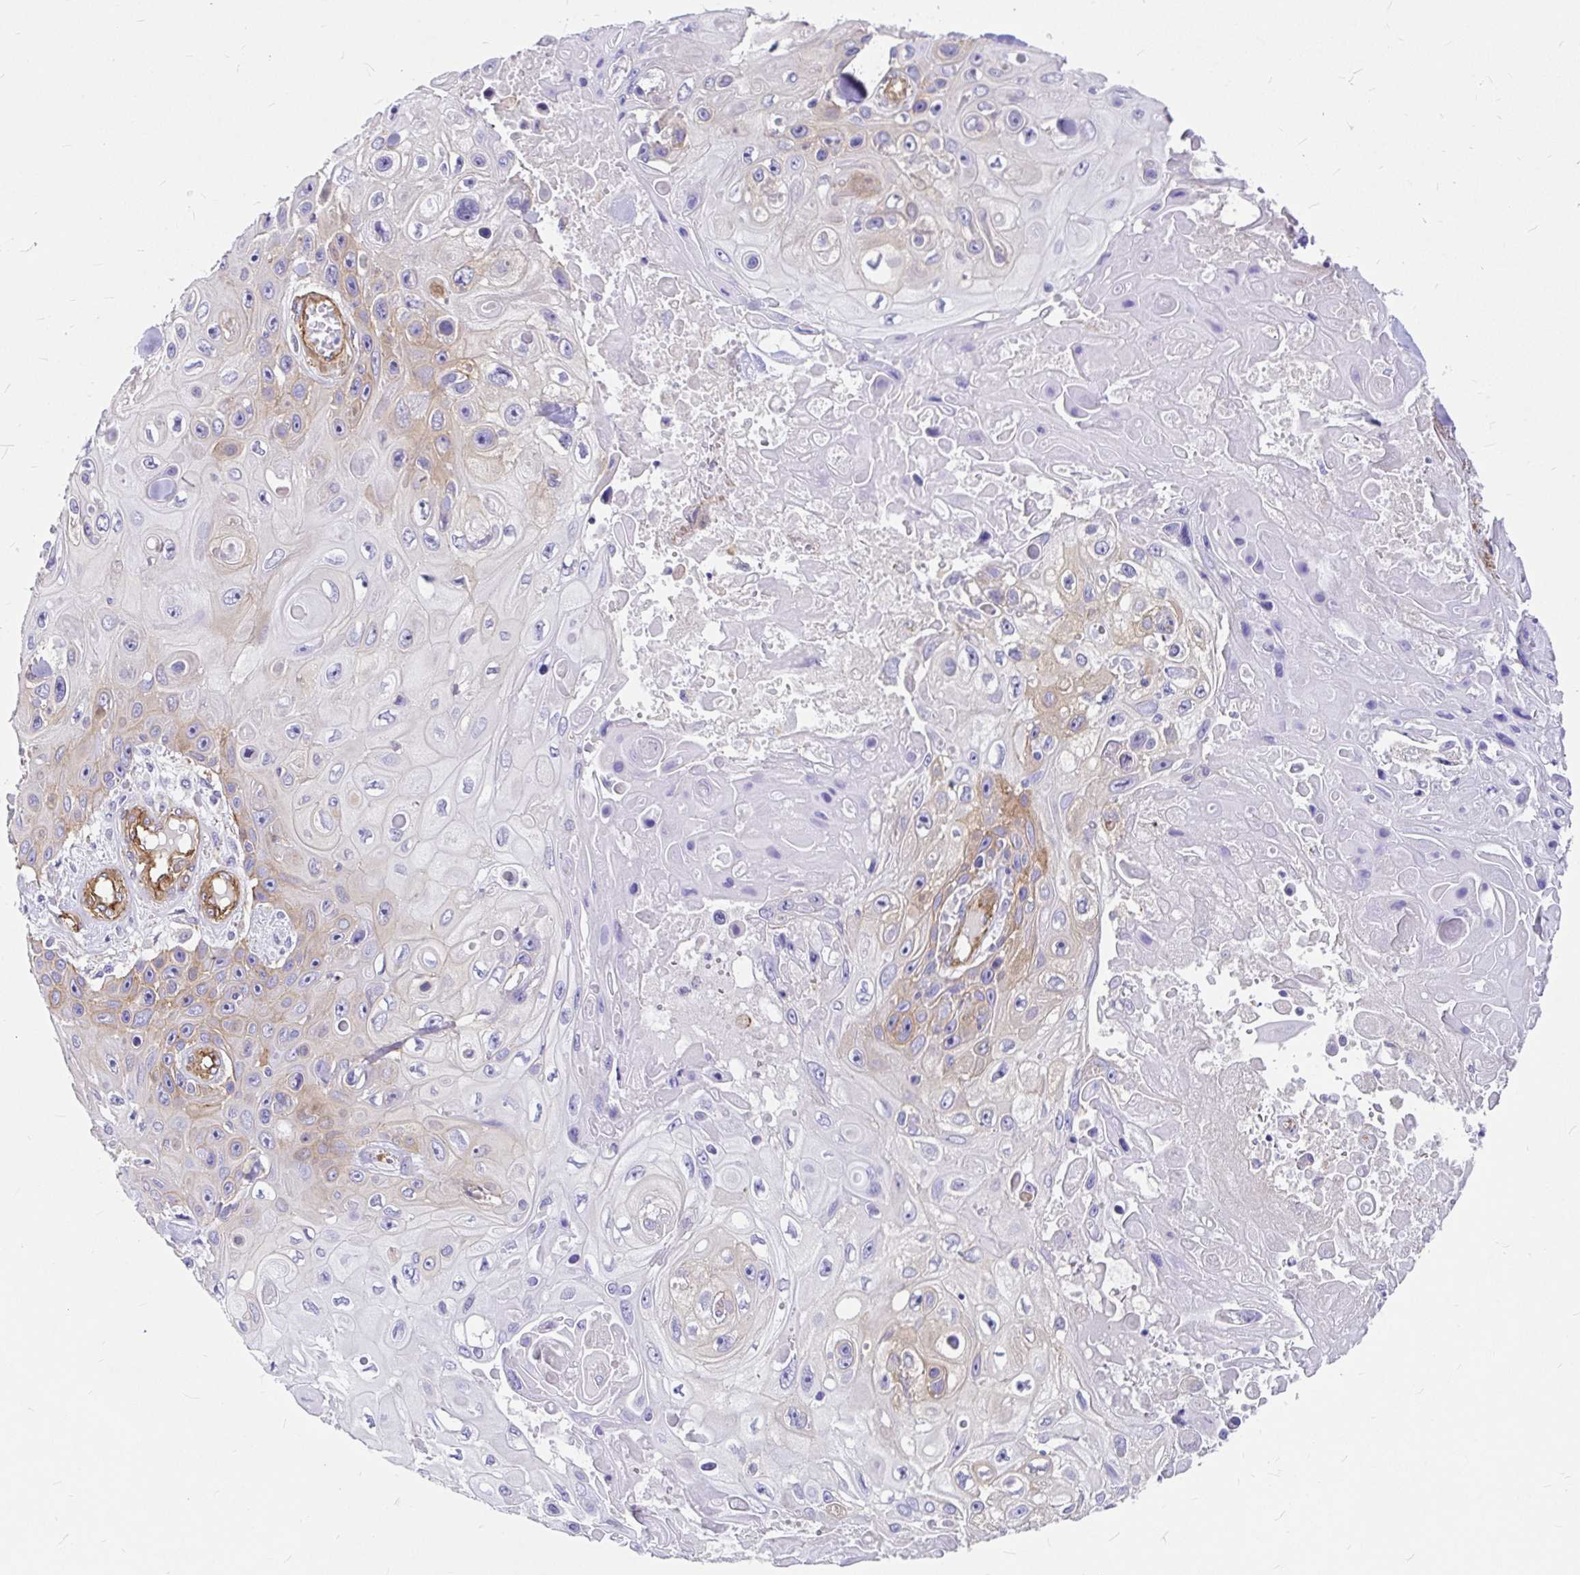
{"staining": {"intensity": "moderate", "quantity": "<25%", "location": "cytoplasmic/membranous"}, "tissue": "skin cancer", "cell_type": "Tumor cells", "image_type": "cancer", "snomed": [{"axis": "morphology", "description": "Squamous cell carcinoma, NOS"}, {"axis": "topography", "description": "Skin"}], "caption": "An IHC image of neoplastic tissue is shown. Protein staining in brown shows moderate cytoplasmic/membranous positivity in skin cancer (squamous cell carcinoma) within tumor cells. The protein of interest is shown in brown color, while the nuclei are stained blue.", "gene": "MYO1B", "patient": {"sex": "male", "age": 82}}